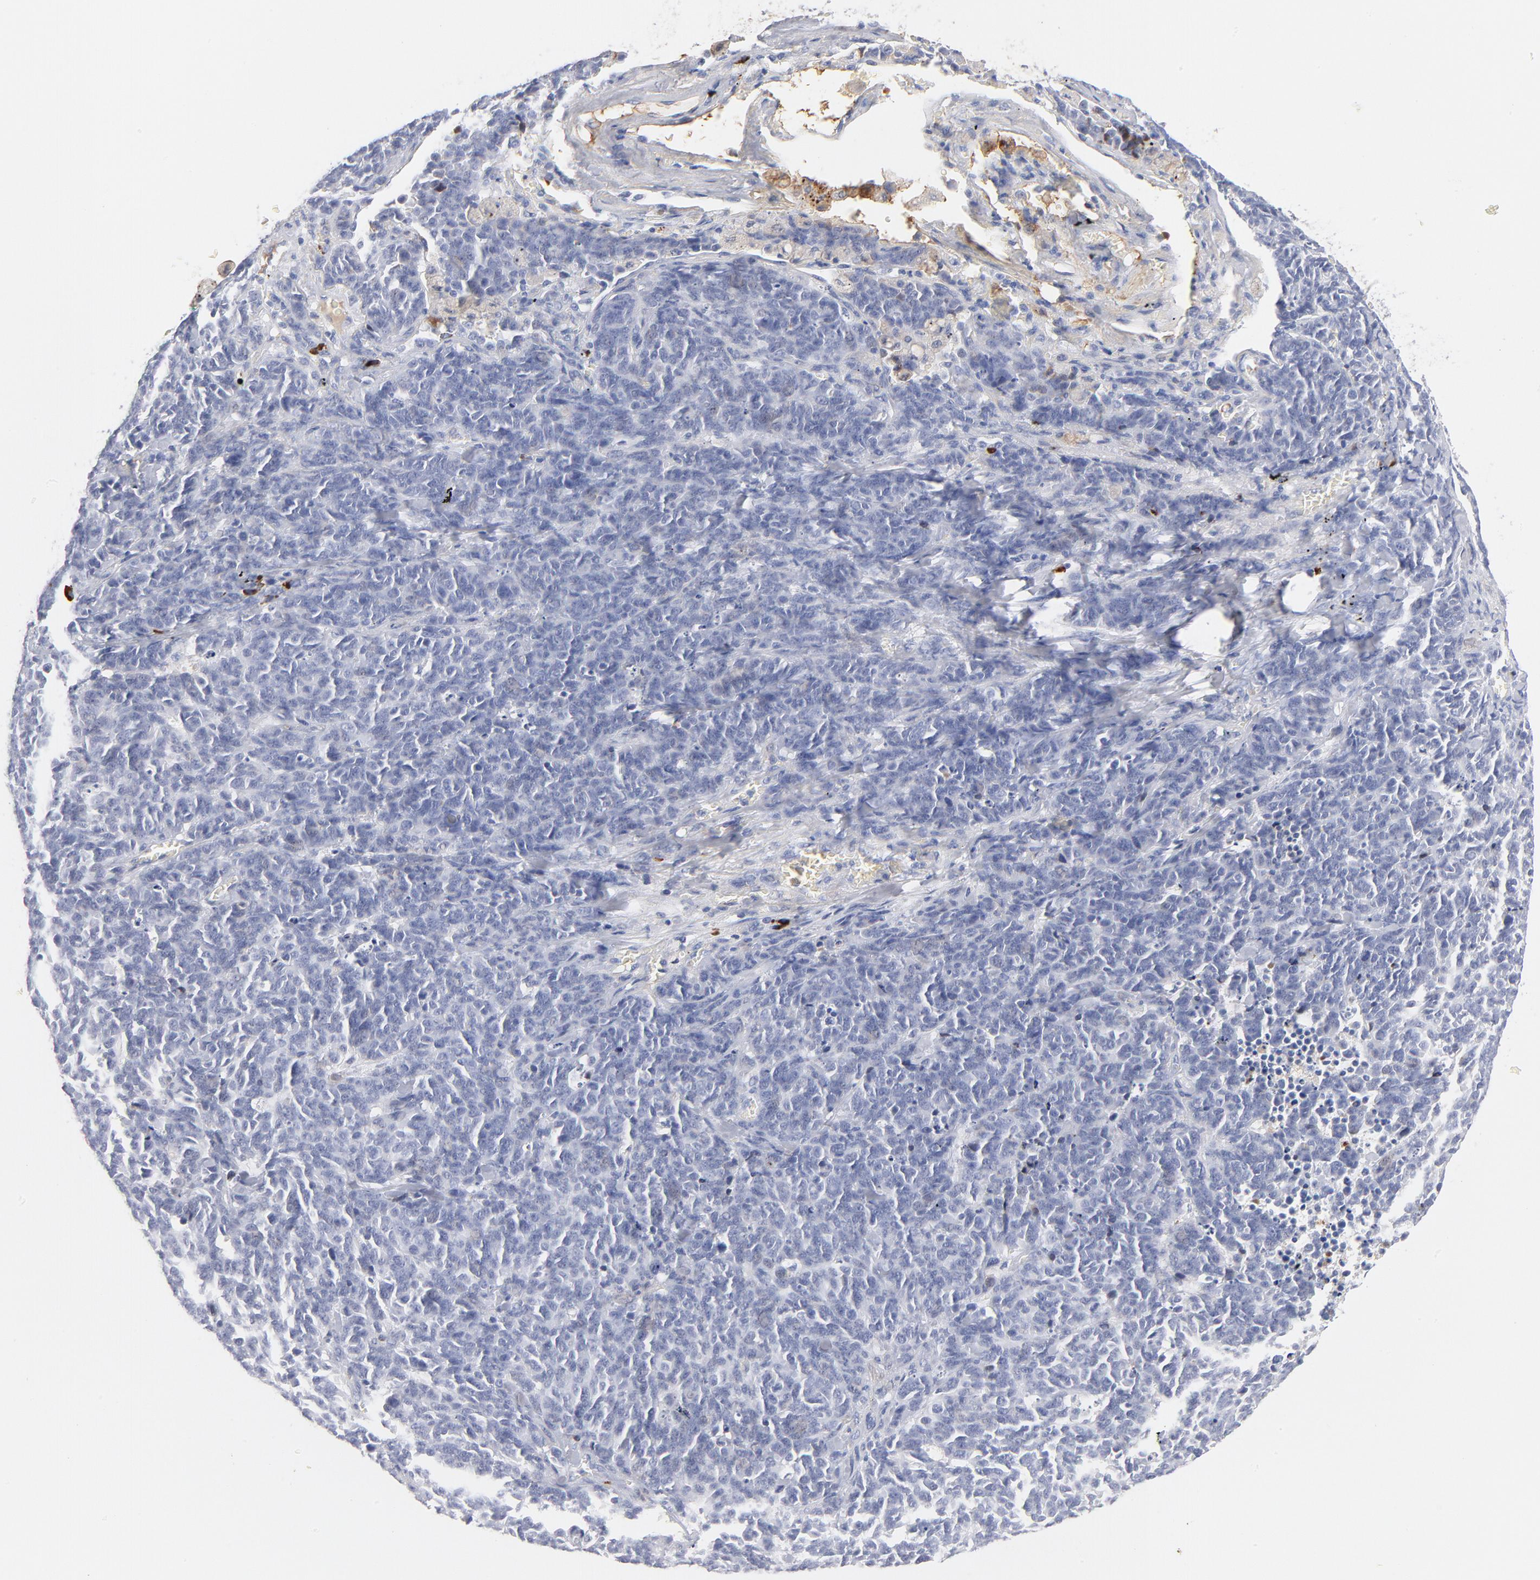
{"staining": {"intensity": "negative", "quantity": "none", "location": "none"}, "tissue": "lung cancer", "cell_type": "Tumor cells", "image_type": "cancer", "snomed": [{"axis": "morphology", "description": "Neoplasm, malignant, NOS"}, {"axis": "topography", "description": "Lung"}], "caption": "A high-resolution photomicrograph shows immunohistochemistry staining of lung cancer, which reveals no significant positivity in tumor cells.", "gene": "PLAT", "patient": {"sex": "female", "age": 58}}